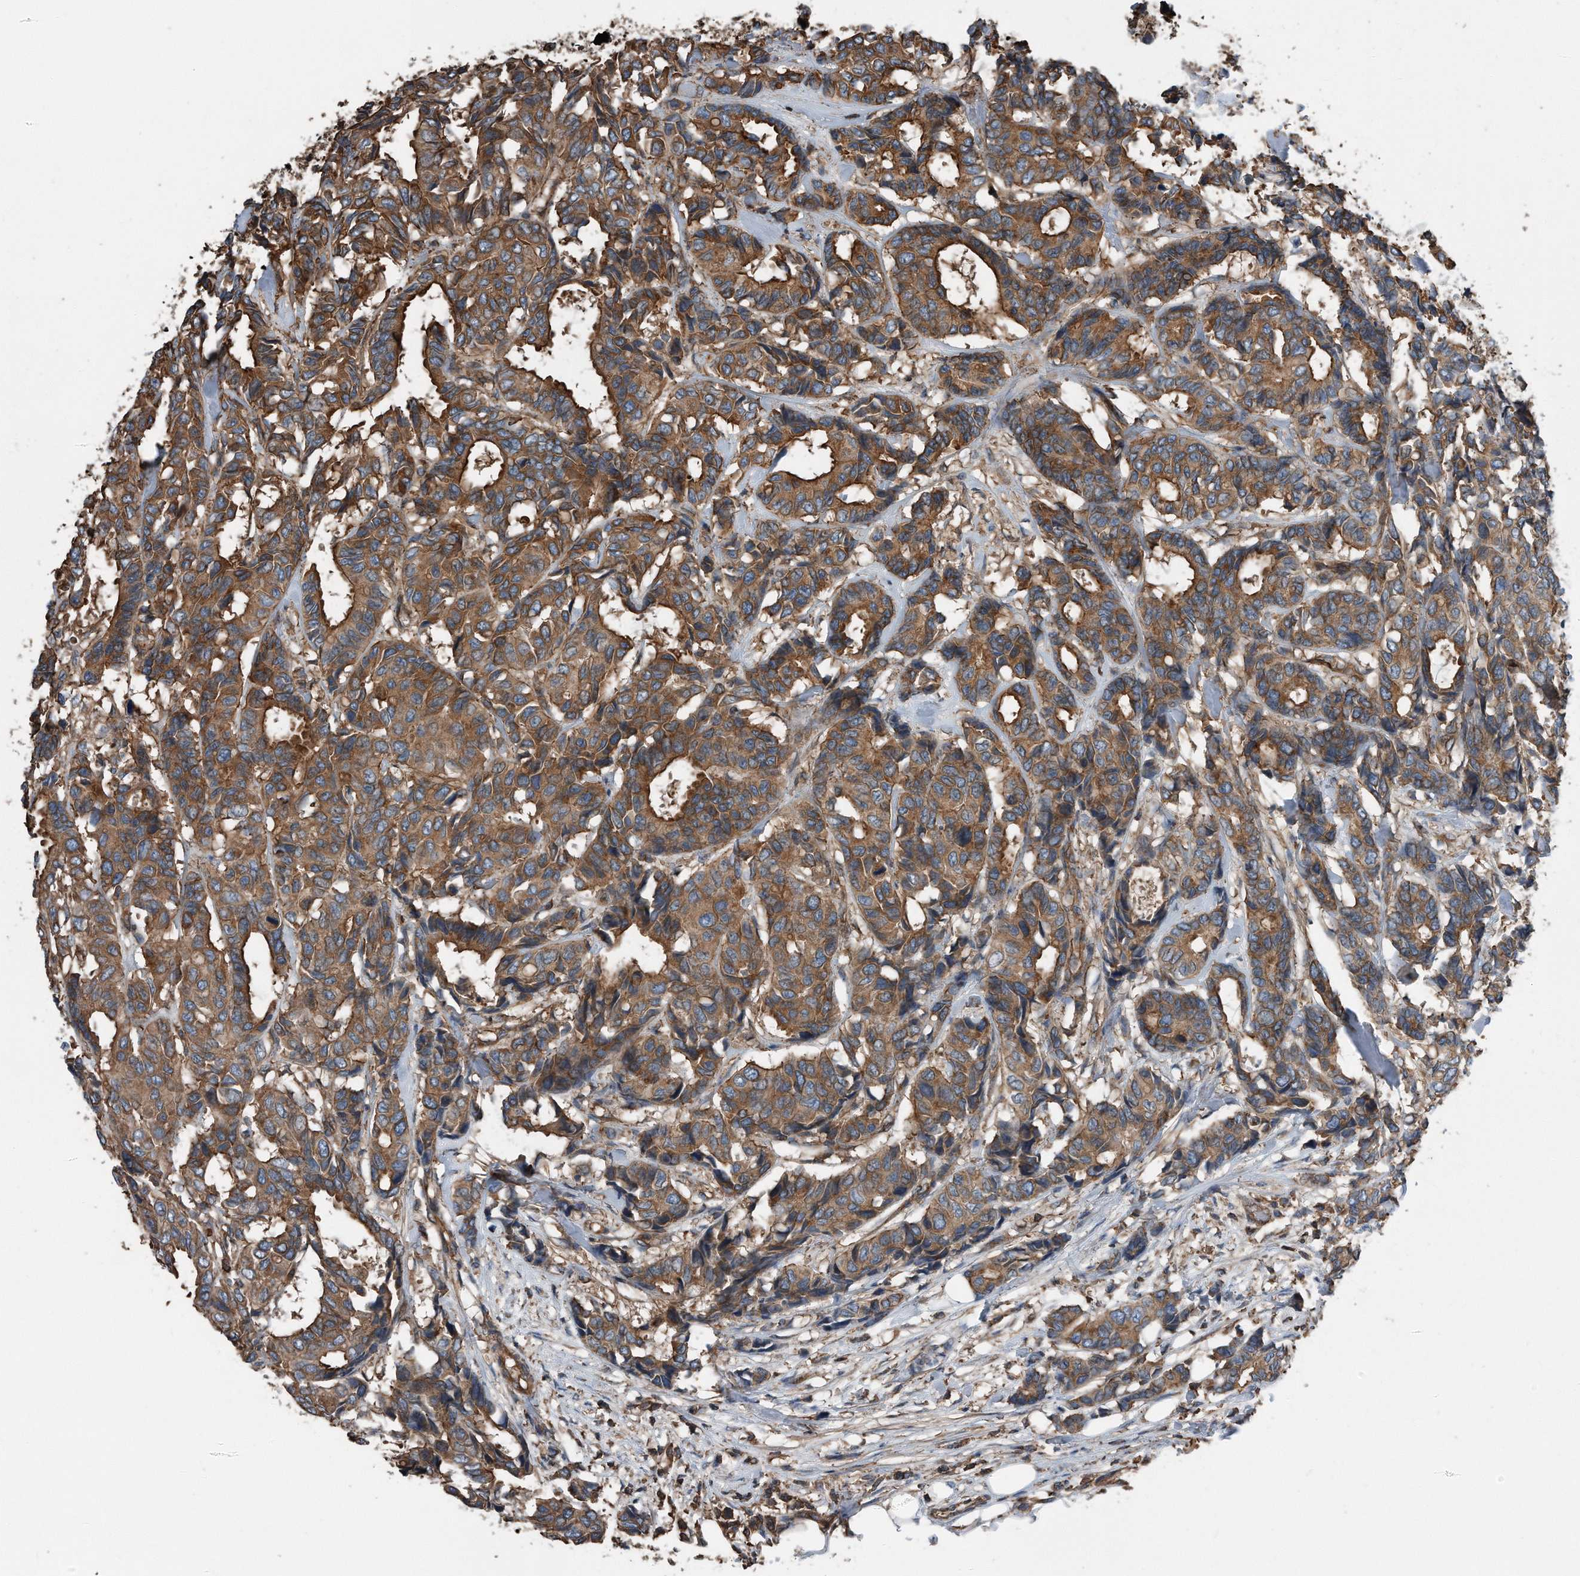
{"staining": {"intensity": "moderate", "quantity": ">75%", "location": "cytoplasmic/membranous"}, "tissue": "breast cancer", "cell_type": "Tumor cells", "image_type": "cancer", "snomed": [{"axis": "morphology", "description": "Duct carcinoma"}, {"axis": "topography", "description": "Breast"}], "caption": "Brown immunohistochemical staining in invasive ductal carcinoma (breast) exhibits moderate cytoplasmic/membranous staining in approximately >75% of tumor cells.", "gene": "RSPO3", "patient": {"sex": "female", "age": 87}}